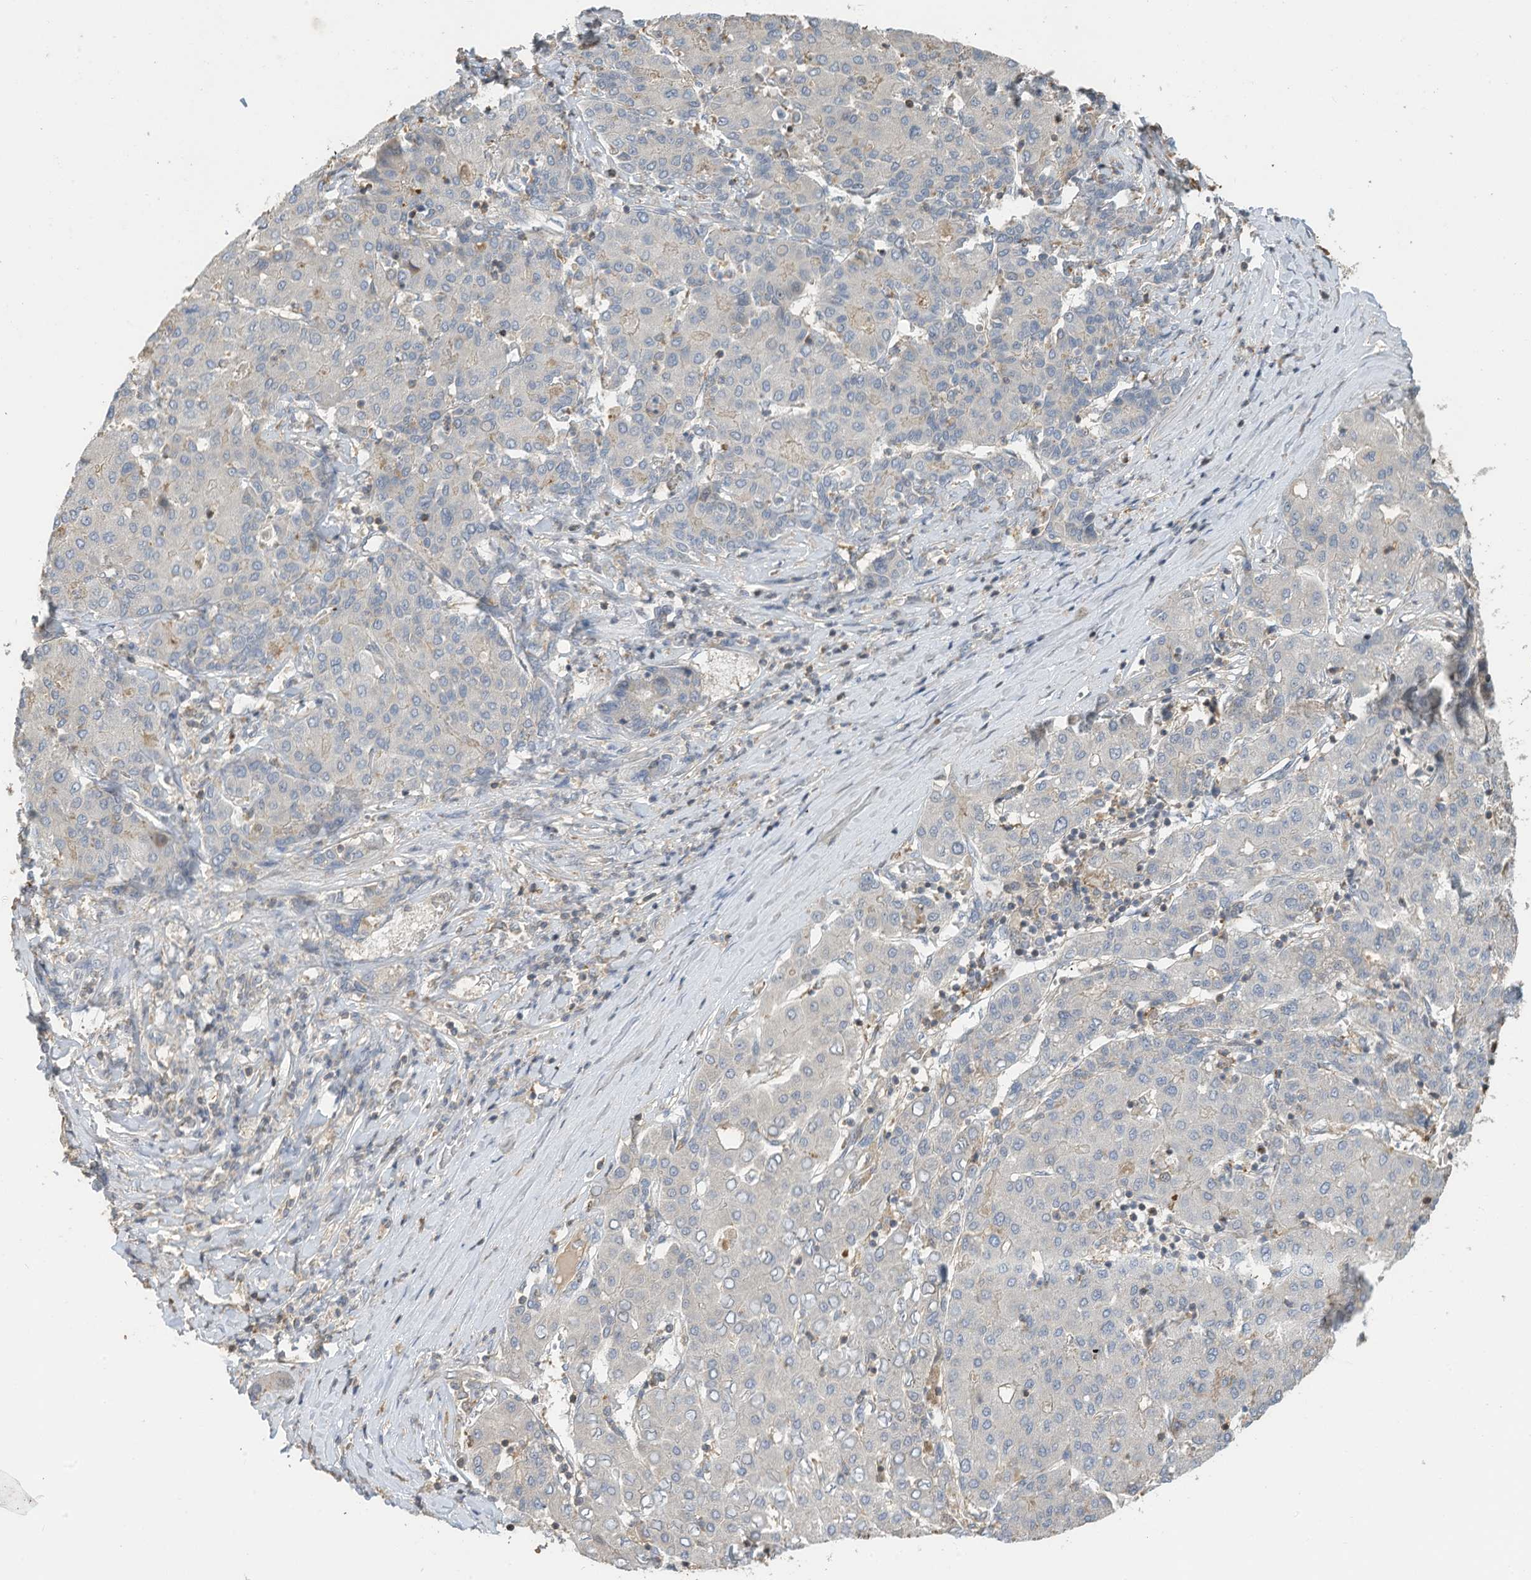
{"staining": {"intensity": "negative", "quantity": "none", "location": "none"}, "tissue": "liver cancer", "cell_type": "Tumor cells", "image_type": "cancer", "snomed": [{"axis": "morphology", "description": "Carcinoma, Hepatocellular, NOS"}, {"axis": "topography", "description": "Liver"}], "caption": "An image of hepatocellular carcinoma (liver) stained for a protein displays no brown staining in tumor cells.", "gene": "SLFN14", "patient": {"sex": "male", "age": 65}}